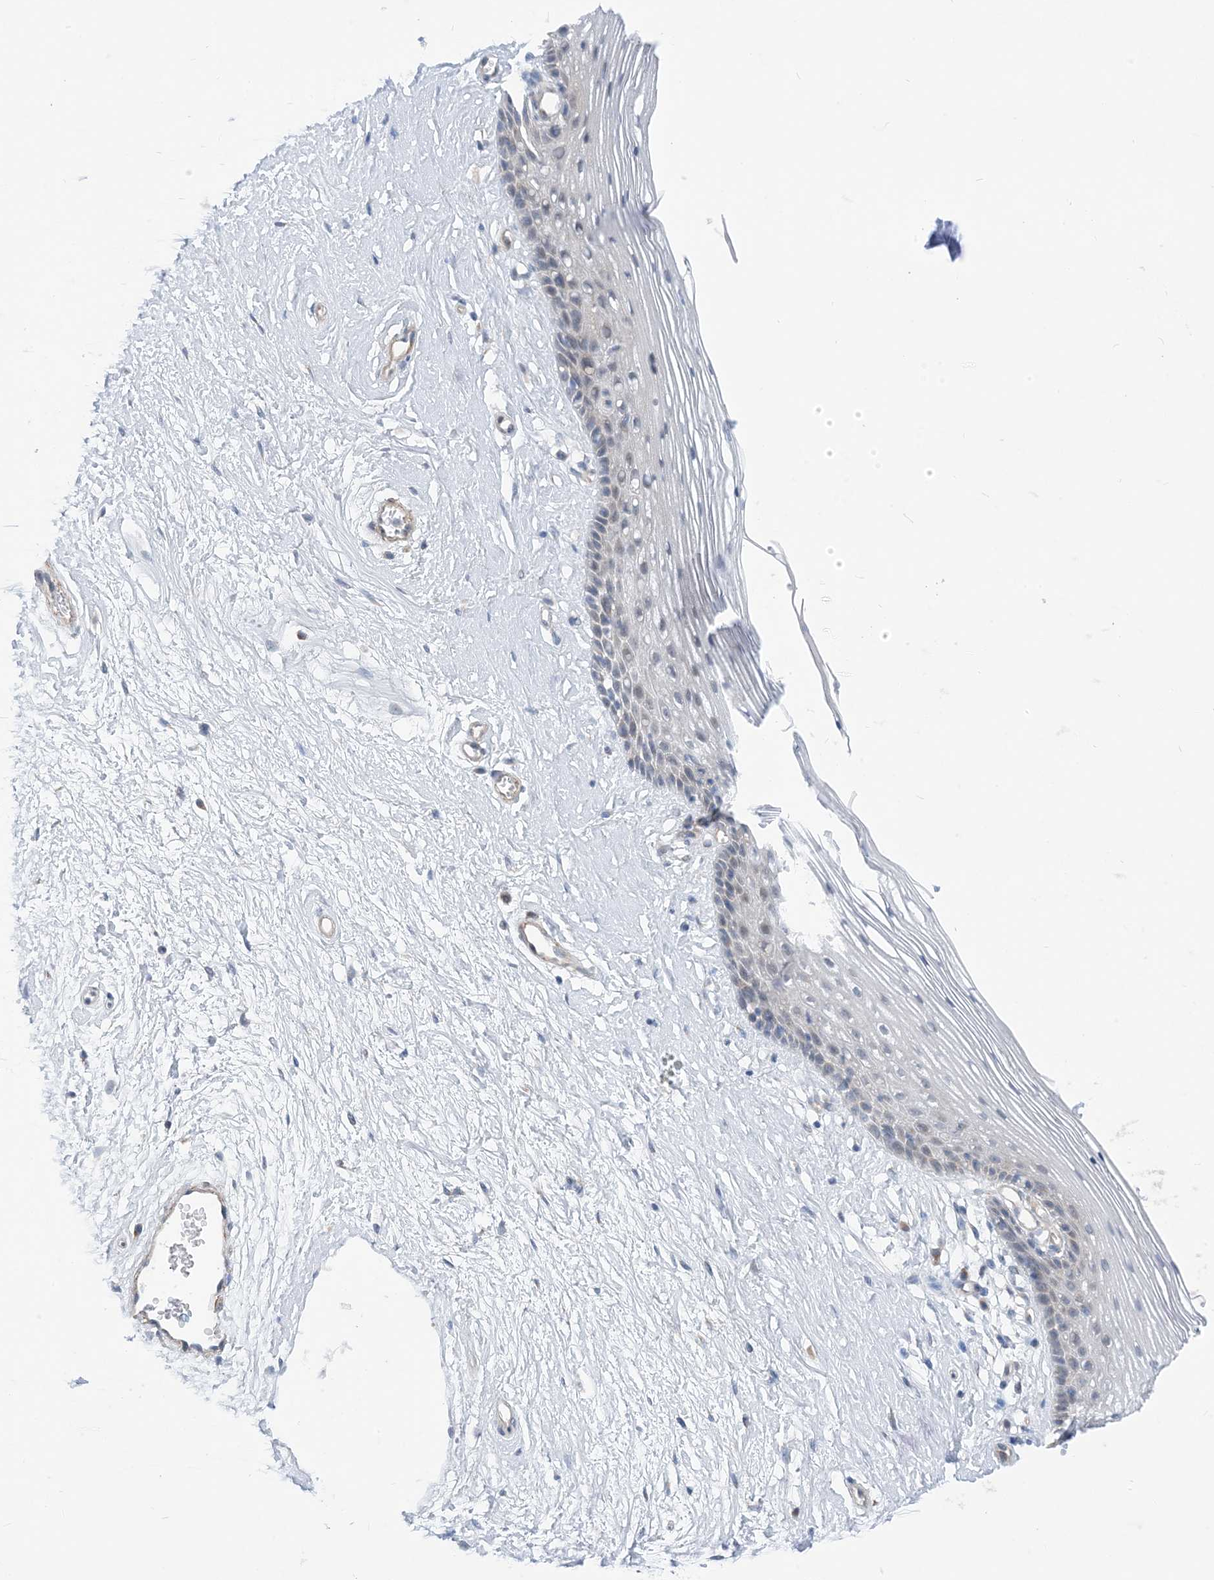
{"staining": {"intensity": "weak", "quantity": "<25%", "location": "cytoplasmic/membranous"}, "tissue": "vagina", "cell_type": "Squamous epithelial cells", "image_type": "normal", "snomed": [{"axis": "morphology", "description": "Normal tissue, NOS"}, {"axis": "topography", "description": "Vagina"}], "caption": "Immunohistochemistry (IHC) photomicrograph of normal vagina: human vagina stained with DAB exhibits no significant protein positivity in squamous epithelial cells.", "gene": "PLEKHA3", "patient": {"sex": "female", "age": 46}}